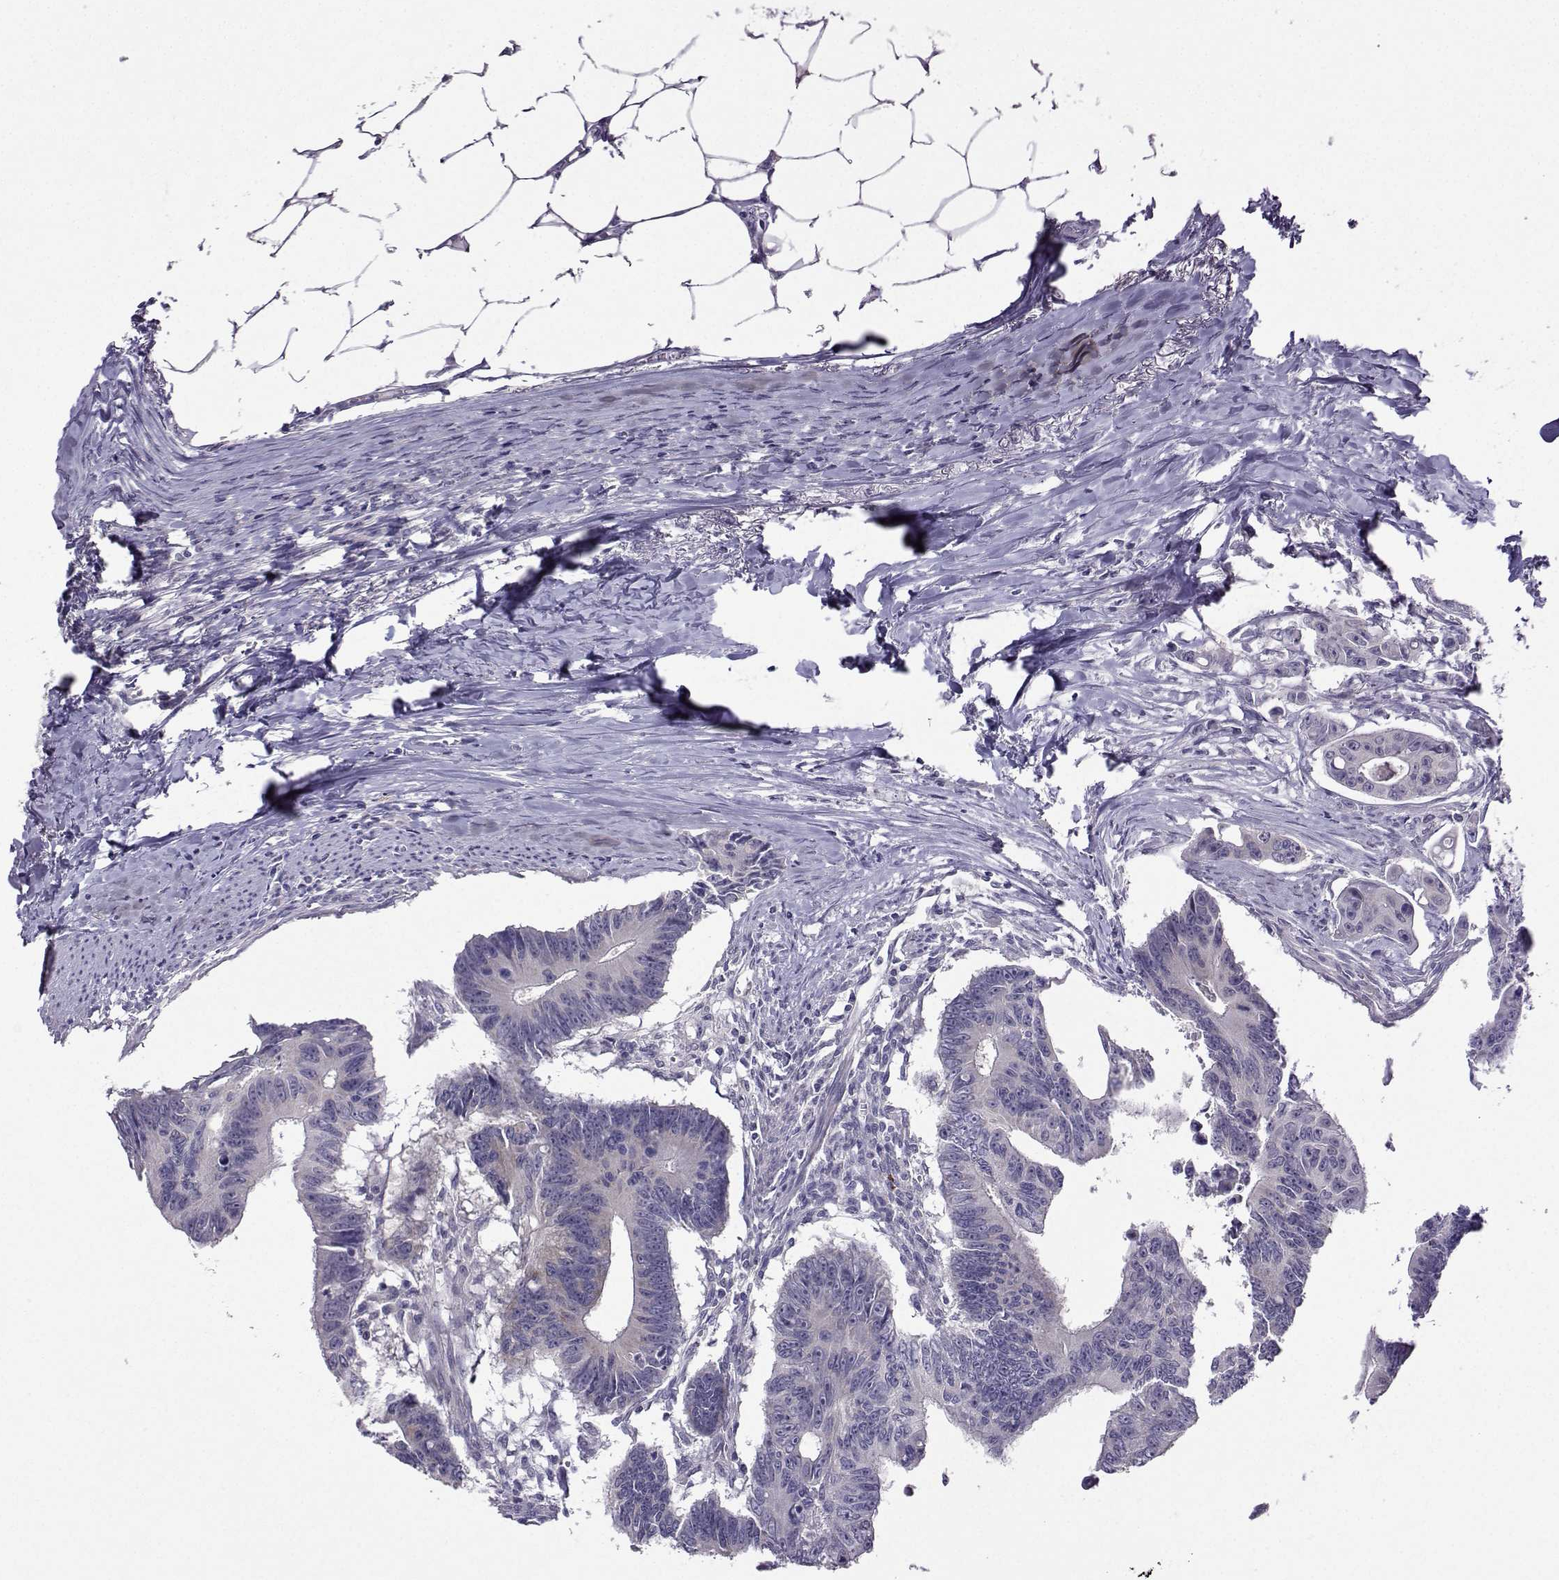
{"staining": {"intensity": "negative", "quantity": "none", "location": "none"}, "tissue": "colorectal cancer", "cell_type": "Tumor cells", "image_type": "cancer", "snomed": [{"axis": "morphology", "description": "Adenocarcinoma, NOS"}, {"axis": "topography", "description": "Colon"}], "caption": "The immunohistochemistry (IHC) photomicrograph has no significant expression in tumor cells of colorectal cancer (adenocarcinoma) tissue.", "gene": "DDX20", "patient": {"sex": "male", "age": 70}}